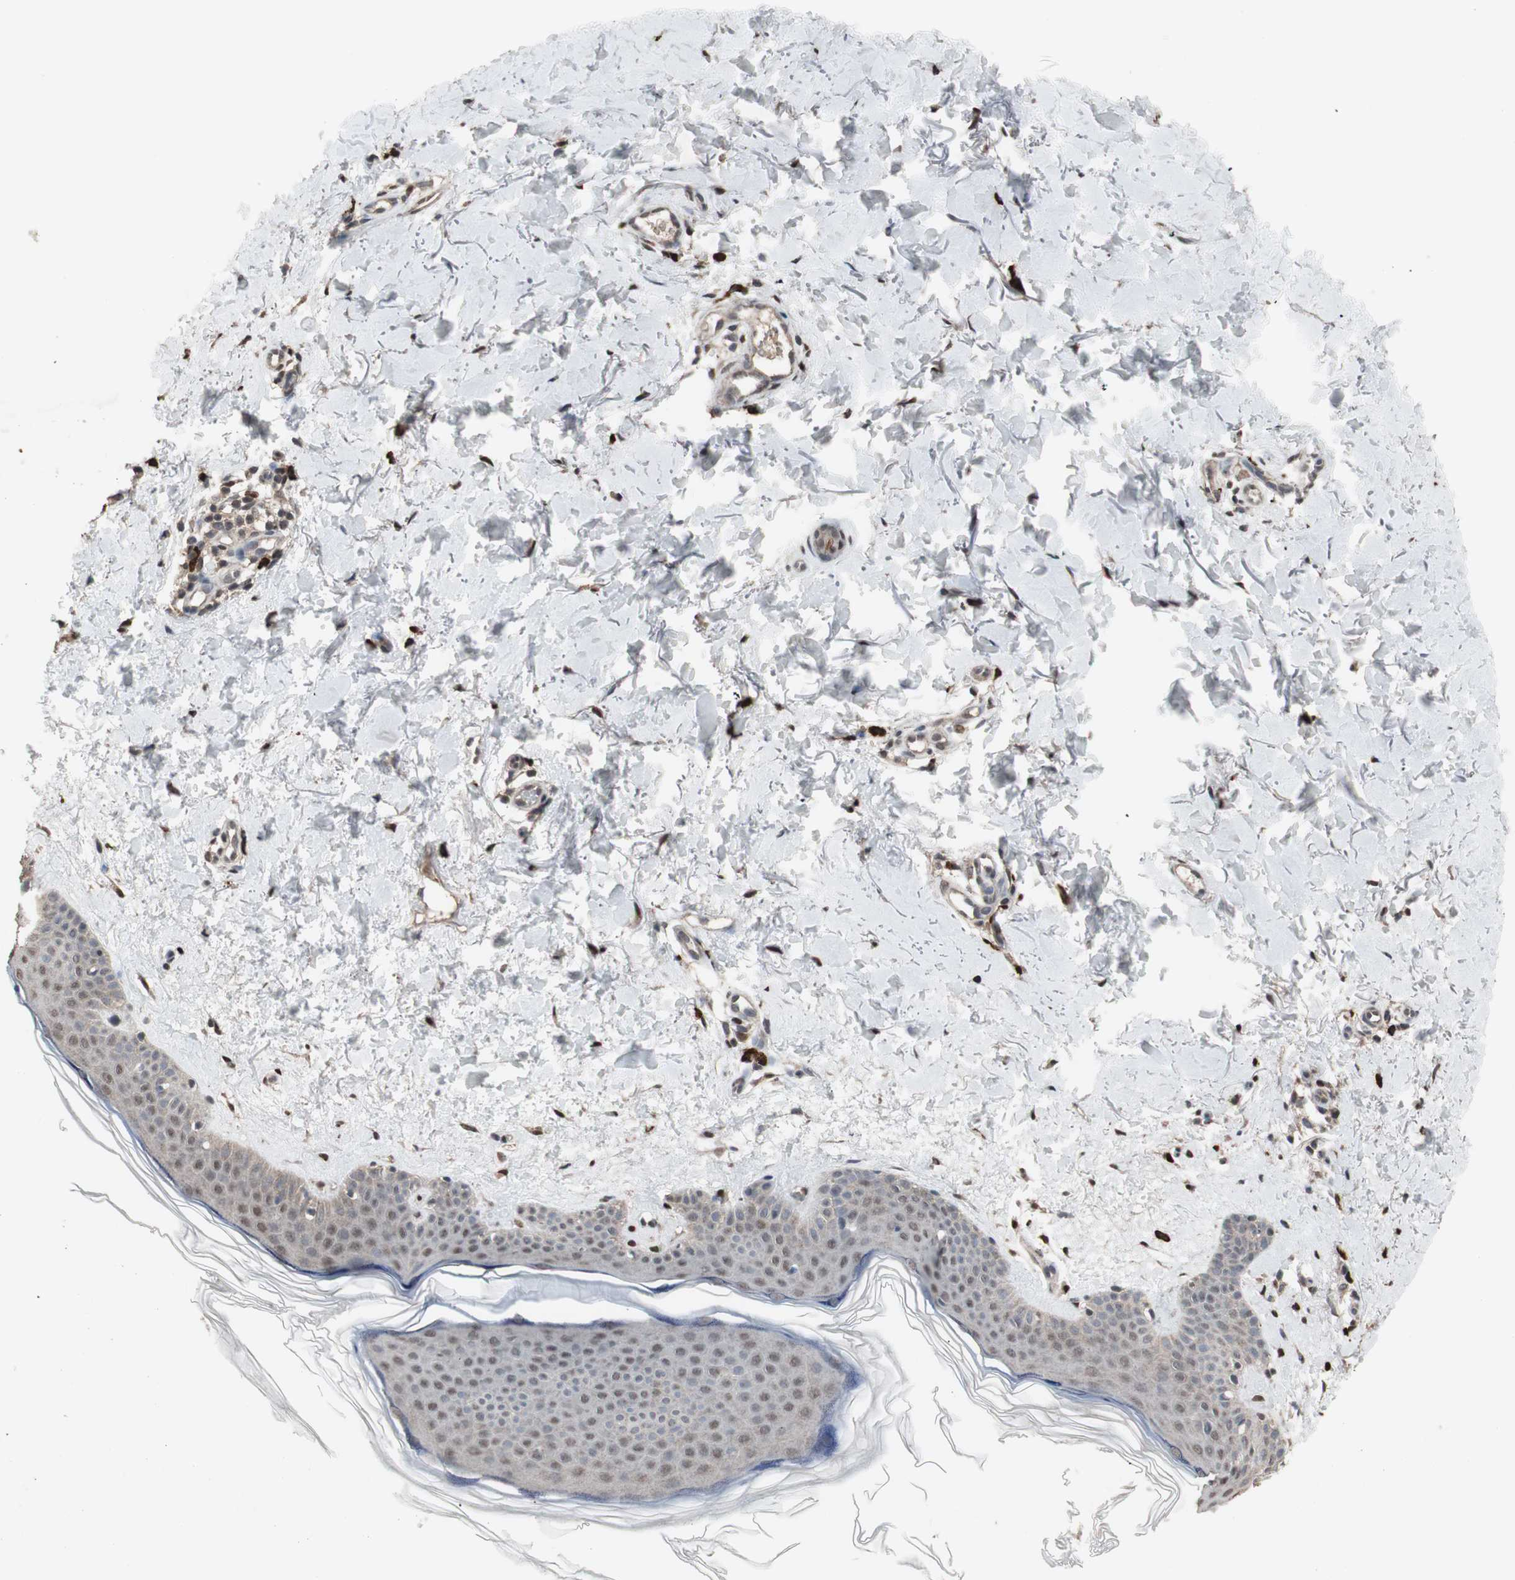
{"staining": {"intensity": "moderate", "quantity": ">75%", "location": "nuclear"}, "tissue": "skin", "cell_type": "Fibroblasts", "image_type": "normal", "snomed": [{"axis": "morphology", "description": "Normal tissue, NOS"}, {"axis": "topography", "description": "Skin"}], "caption": "Immunohistochemical staining of unremarkable skin demonstrates moderate nuclear protein positivity in approximately >75% of fibroblasts. The staining was performed using DAB, with brown indicating positive protein expression. Nuclei are stained blue with hematoxylin.", "gene": "ZHX2", "patient": {"sex": "female", "age": 56}}